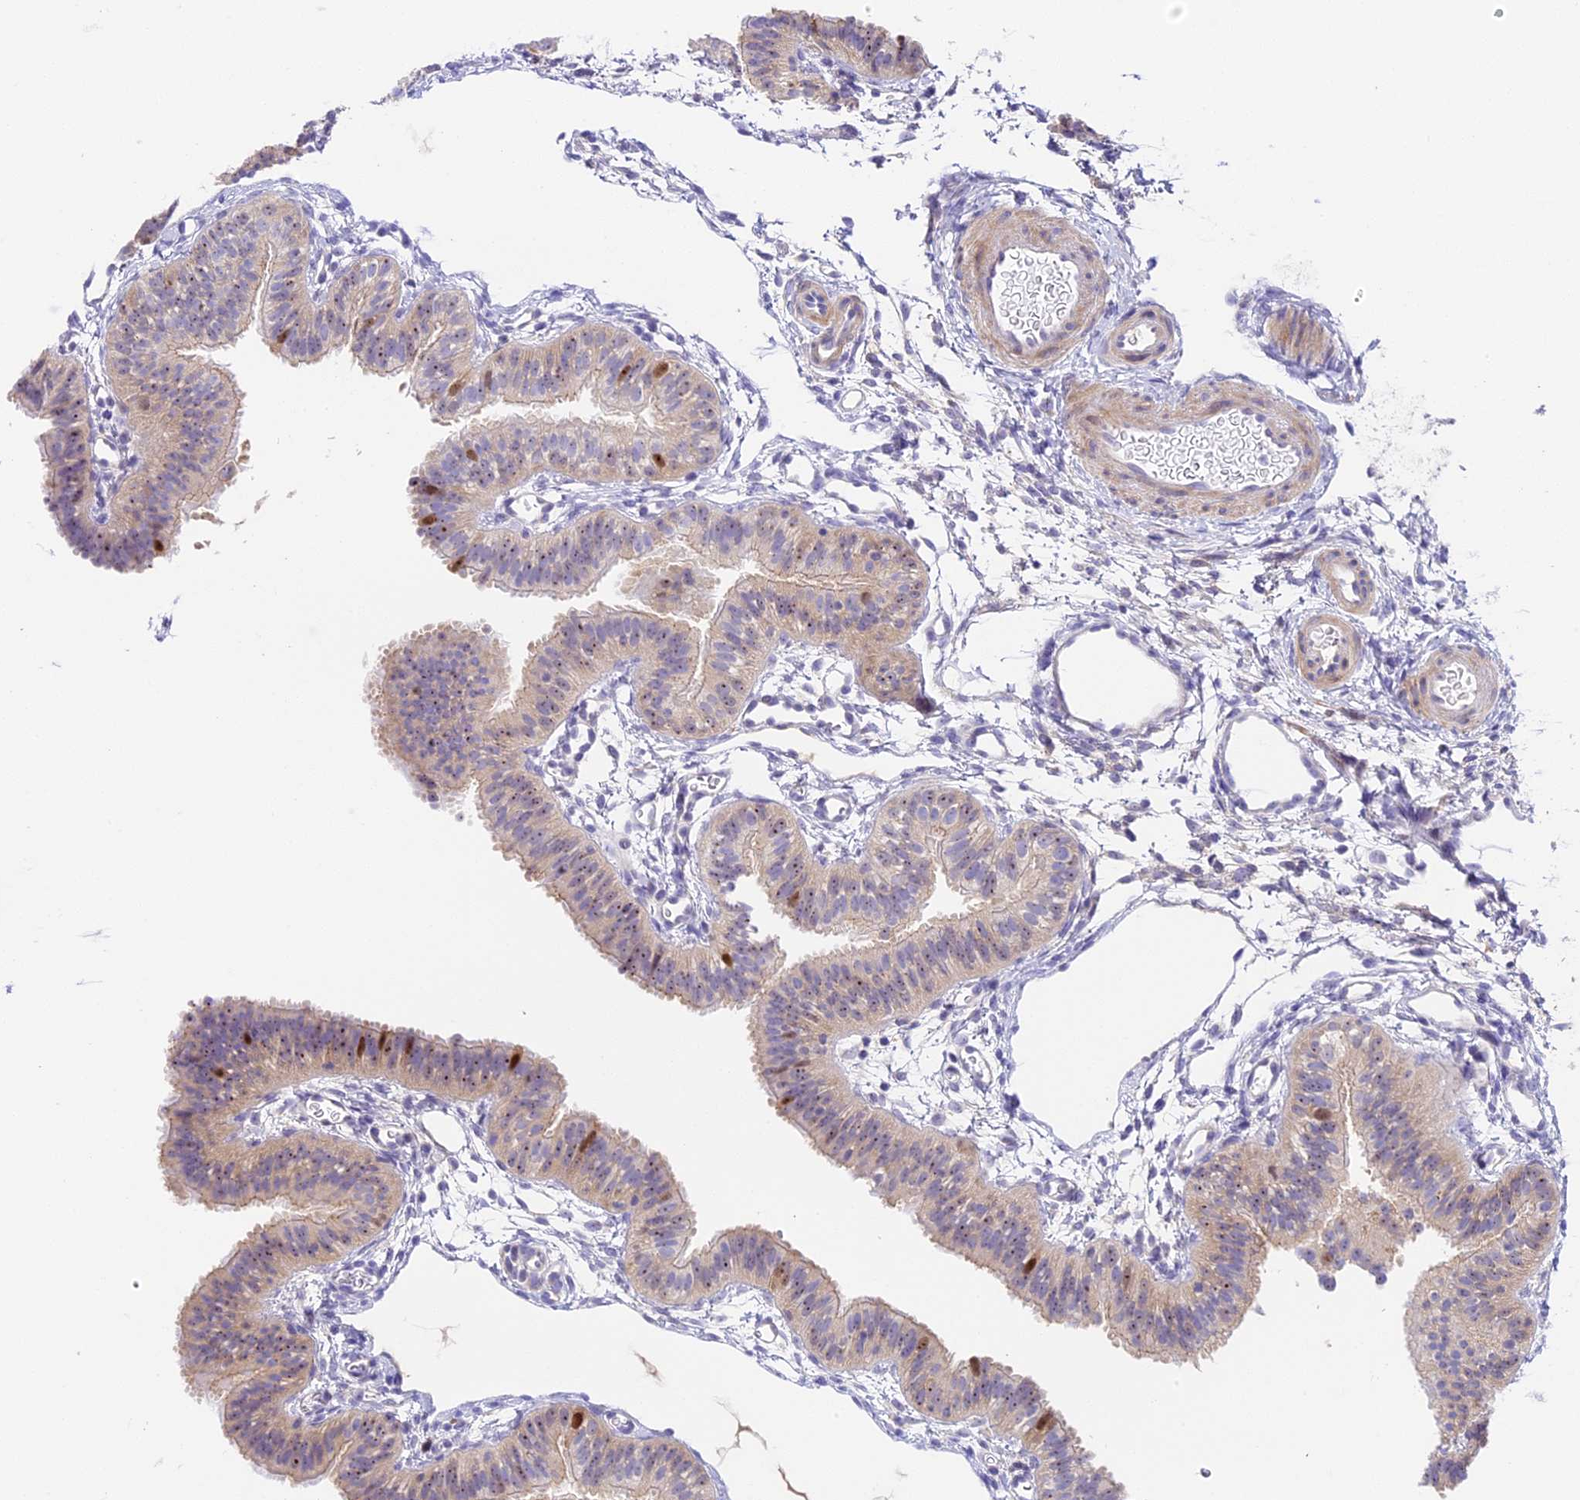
{"staining": {"intensity": "moderate", "quantity": "<25%", "location": "nuclear"}, "tissue": "fallopian tube", "cell_type": "Glandular cells", "image_type": "normal", "snomed": [{"axis": "morphology", "description": "Normal tissue, NOS"}, {"axis": "topography", "description": "Fallopian tube"}], "caption": "The image demonstrates immunohistochemical staining of normal fallopian tube. There is moderate nuclear expression is present in approximately <25% of glandular cells.", "gene": "RAD51", "patient": {"sex": "female", "age": 35}}